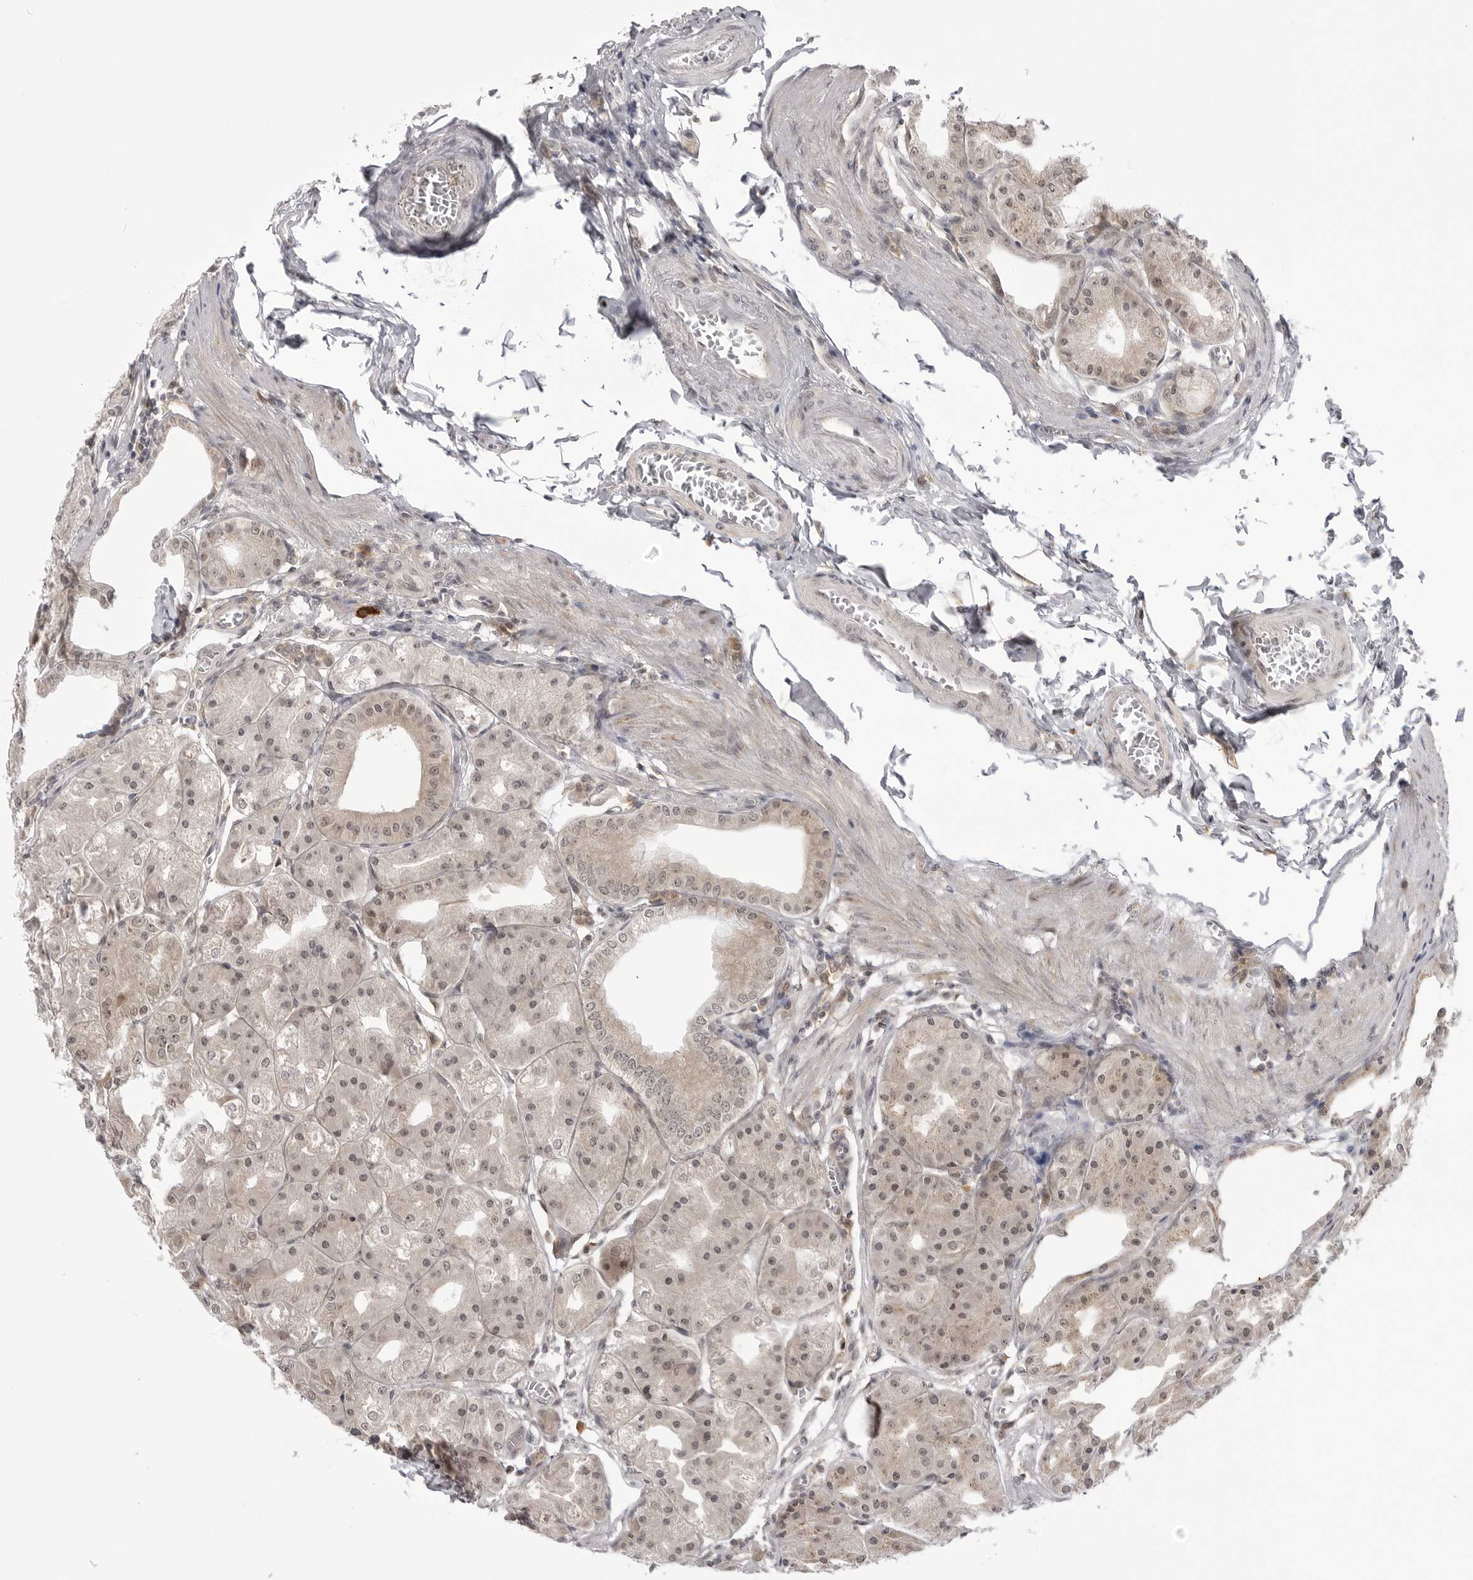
{"staining": {"intensity": "moderate", "quantity": "25%-75%", "location": "cytoplasmic/membranous,nuclear"}, "tissue": "stomach", "cell_type": "Glandular cells", "image_type": "normal", "snomed": [{"axis": "morphology", "description": "Normal tissue, NOS"}, {"axis": "topography", "description": "Stomach, lower"}], "caption": "Immunohistochemistry (DAB (3,3'-diaminobenzidine)) staining of benign human stomach reveals moderate cytoplasmic/membranous,nuclear protein staining in about 25%-75% of glandular cells.", "gene": "PTK2B", "patient": {"sex": "male", "age": 71}}